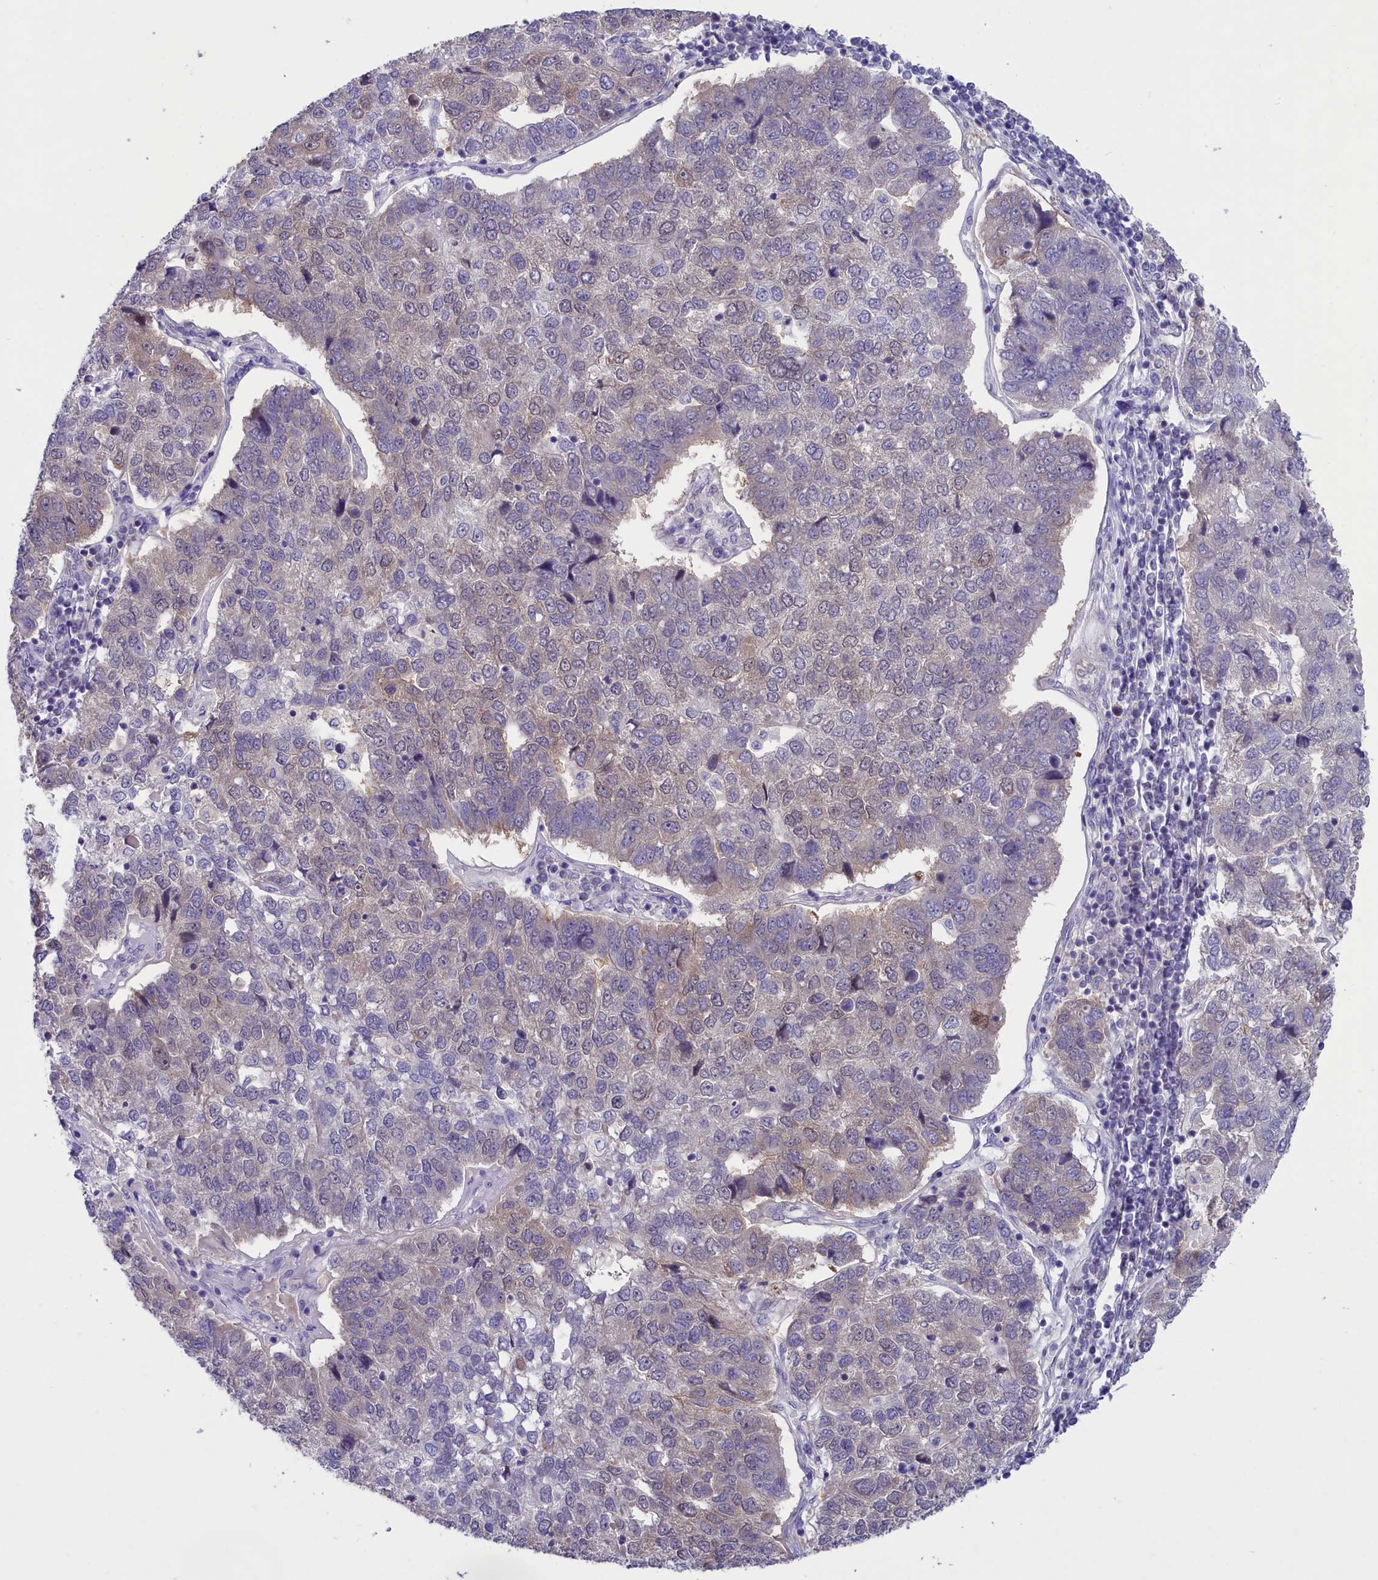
{"staining": {"intensity": "weak", "quantity": "<25%", "location": "cytoplasmic/membranous"}, "tissue": "pancreatic cancer", "cell_type": "Tumor cells", "image_type": "cancer", "snomed": [{"axis": "morphology", "description": "Adenocarcinoma, NOS"}, {"axis": "topography", "description": "Pancreas"}], "caption": "This is an immunohistochemistry micrograph of human pancreatic cancer (adenocarcinoma). There is no expression in tumor cells.", "gene": "ENPP6", "patient": {"sex": "female", "age": 61}}